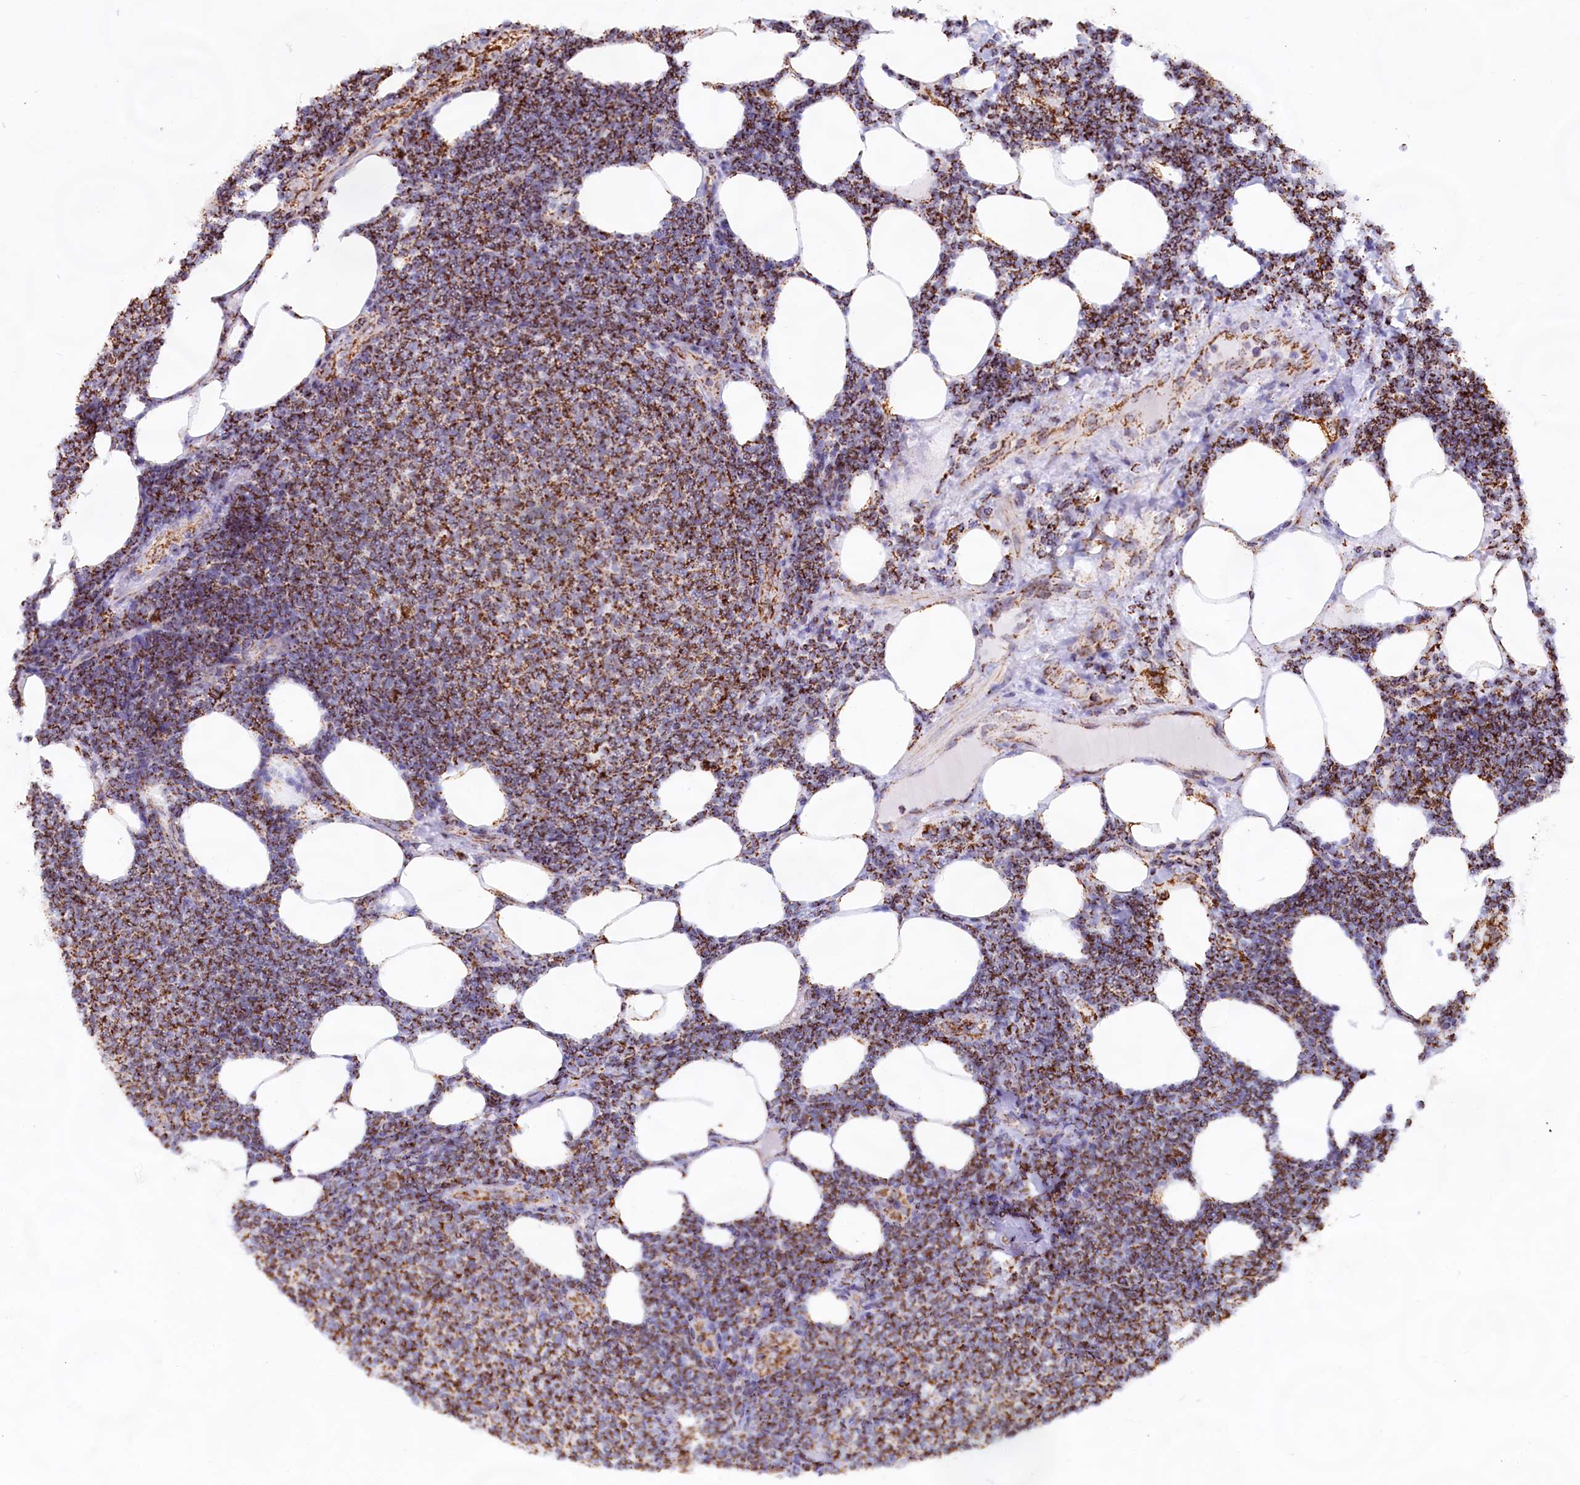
{"staining": {"intensity": "moderate", "quantity": ">75%", "location": "cytoplasmic/membranous"}, "tissue": "lymphoma", "cell_type": "Tumor cells", "image_type": "cancer", "snomed": [{"axis": "morphology", "description": "Malignant lymphoma, non-Hodgkin's type, Low grade"}, {"axis": "topography", "description": "Lymph node"}], "caption": "Protein analysis of lymphoma tissue exhibits moderate cytoplasmic/membranous staining in about >75% of tumor cells.", "gene": "C1D", "patient": {"sex": "male", "age": 66}}